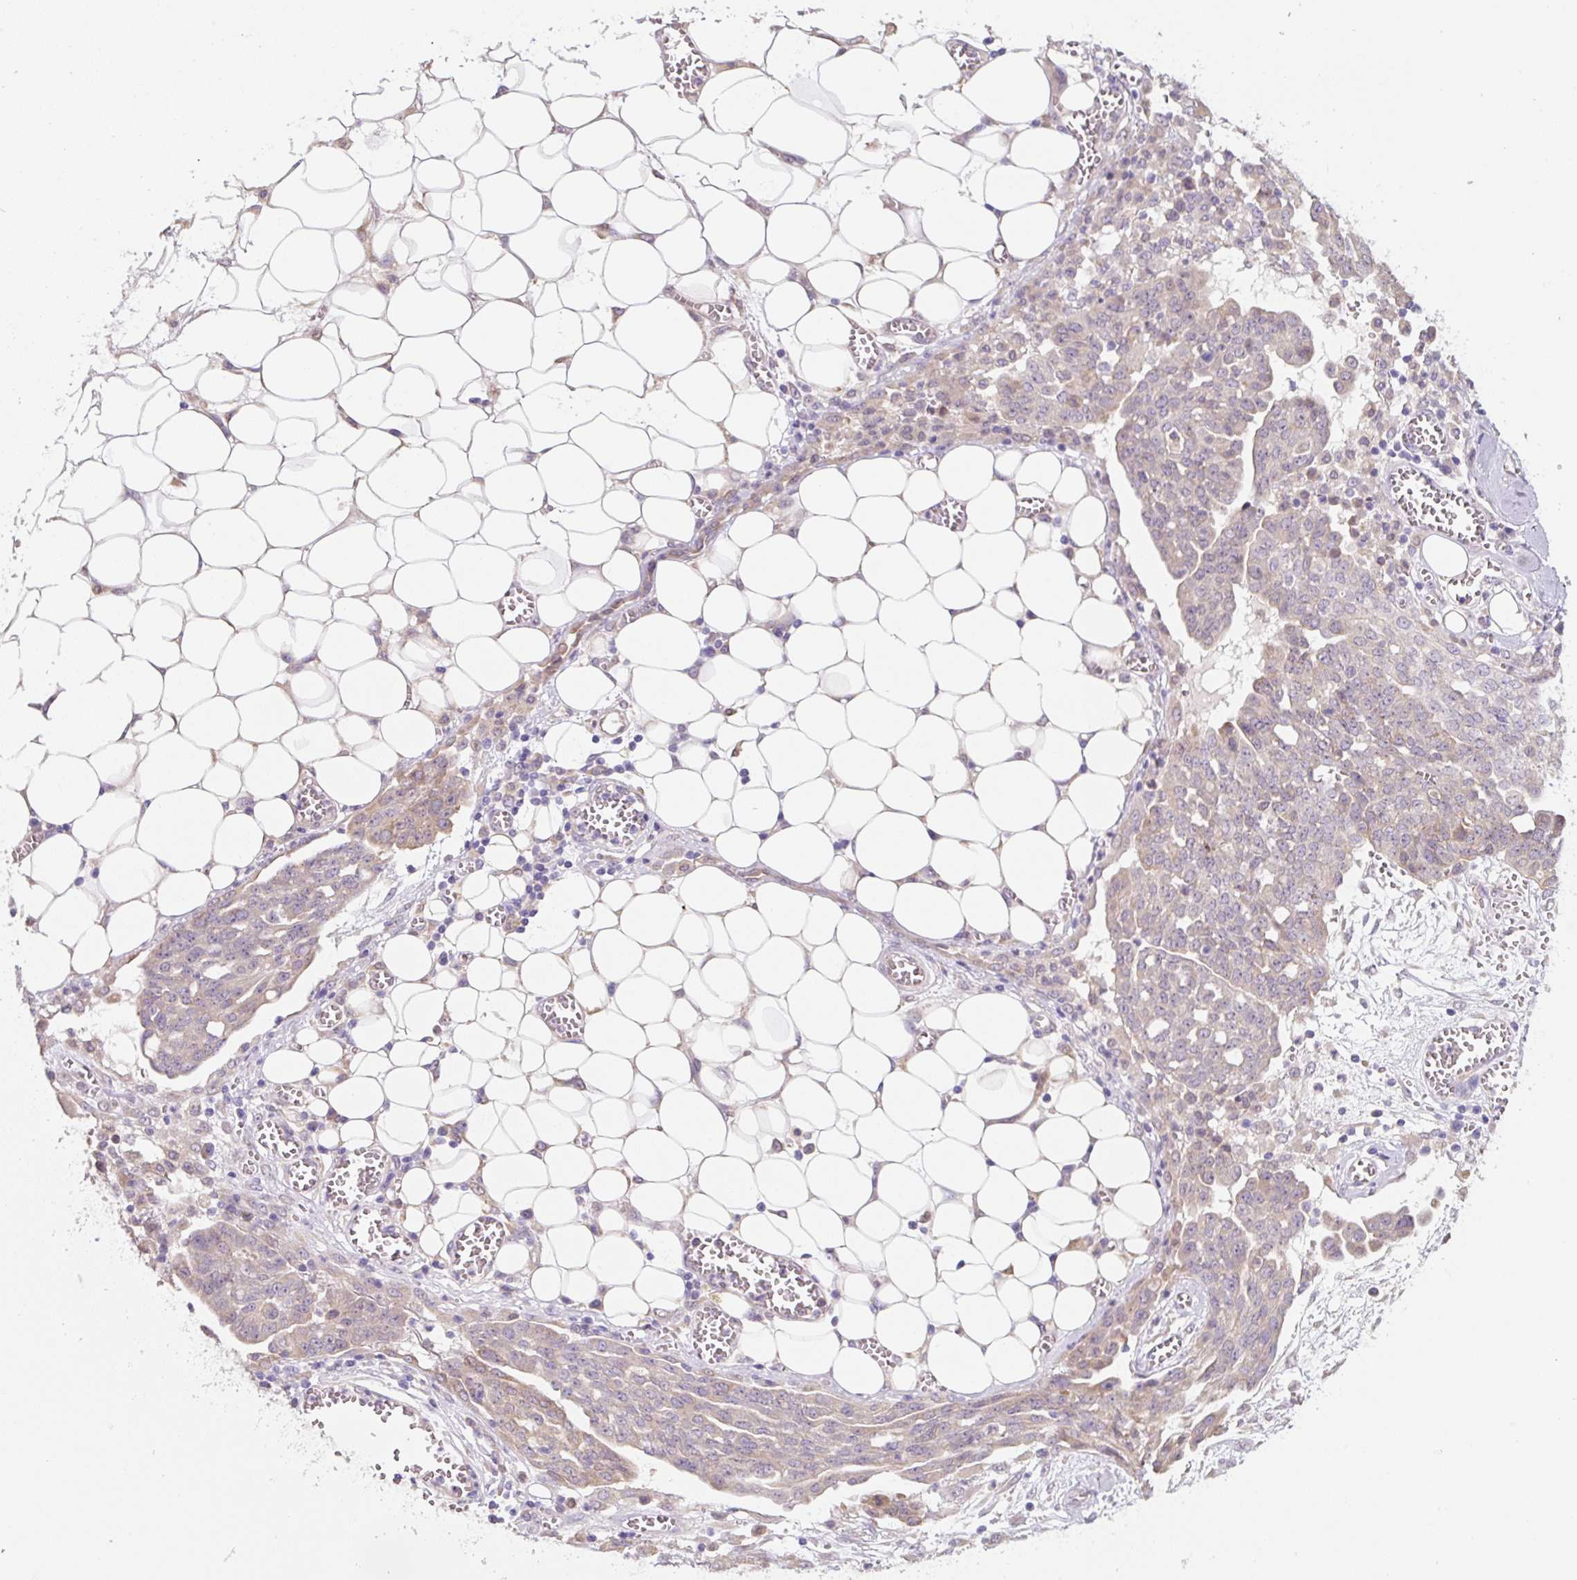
{"staining": {"intensity": "weak", "quantity": "<25%", "location": "cytoplasmic/membranous"}, "tissue": "ovarian cancer", "cell_type": "Tumor cells", "image_type": "cancer", "snomed": [{"axis": "morphology", "description": "Cystadenocarcinoma, serous, NOS"}, {"axis": "topography", "description": "Soft tissue"}, {"axis": "topography", "description": "Ovary"}], "caption": "Immunohistochemical staining of human serous cystadenocarcinoma (ovarian) displays no significant staining in tumor cells.", "gene": "ASRGL1", "patient": {"sex": "female", "age": 57}}